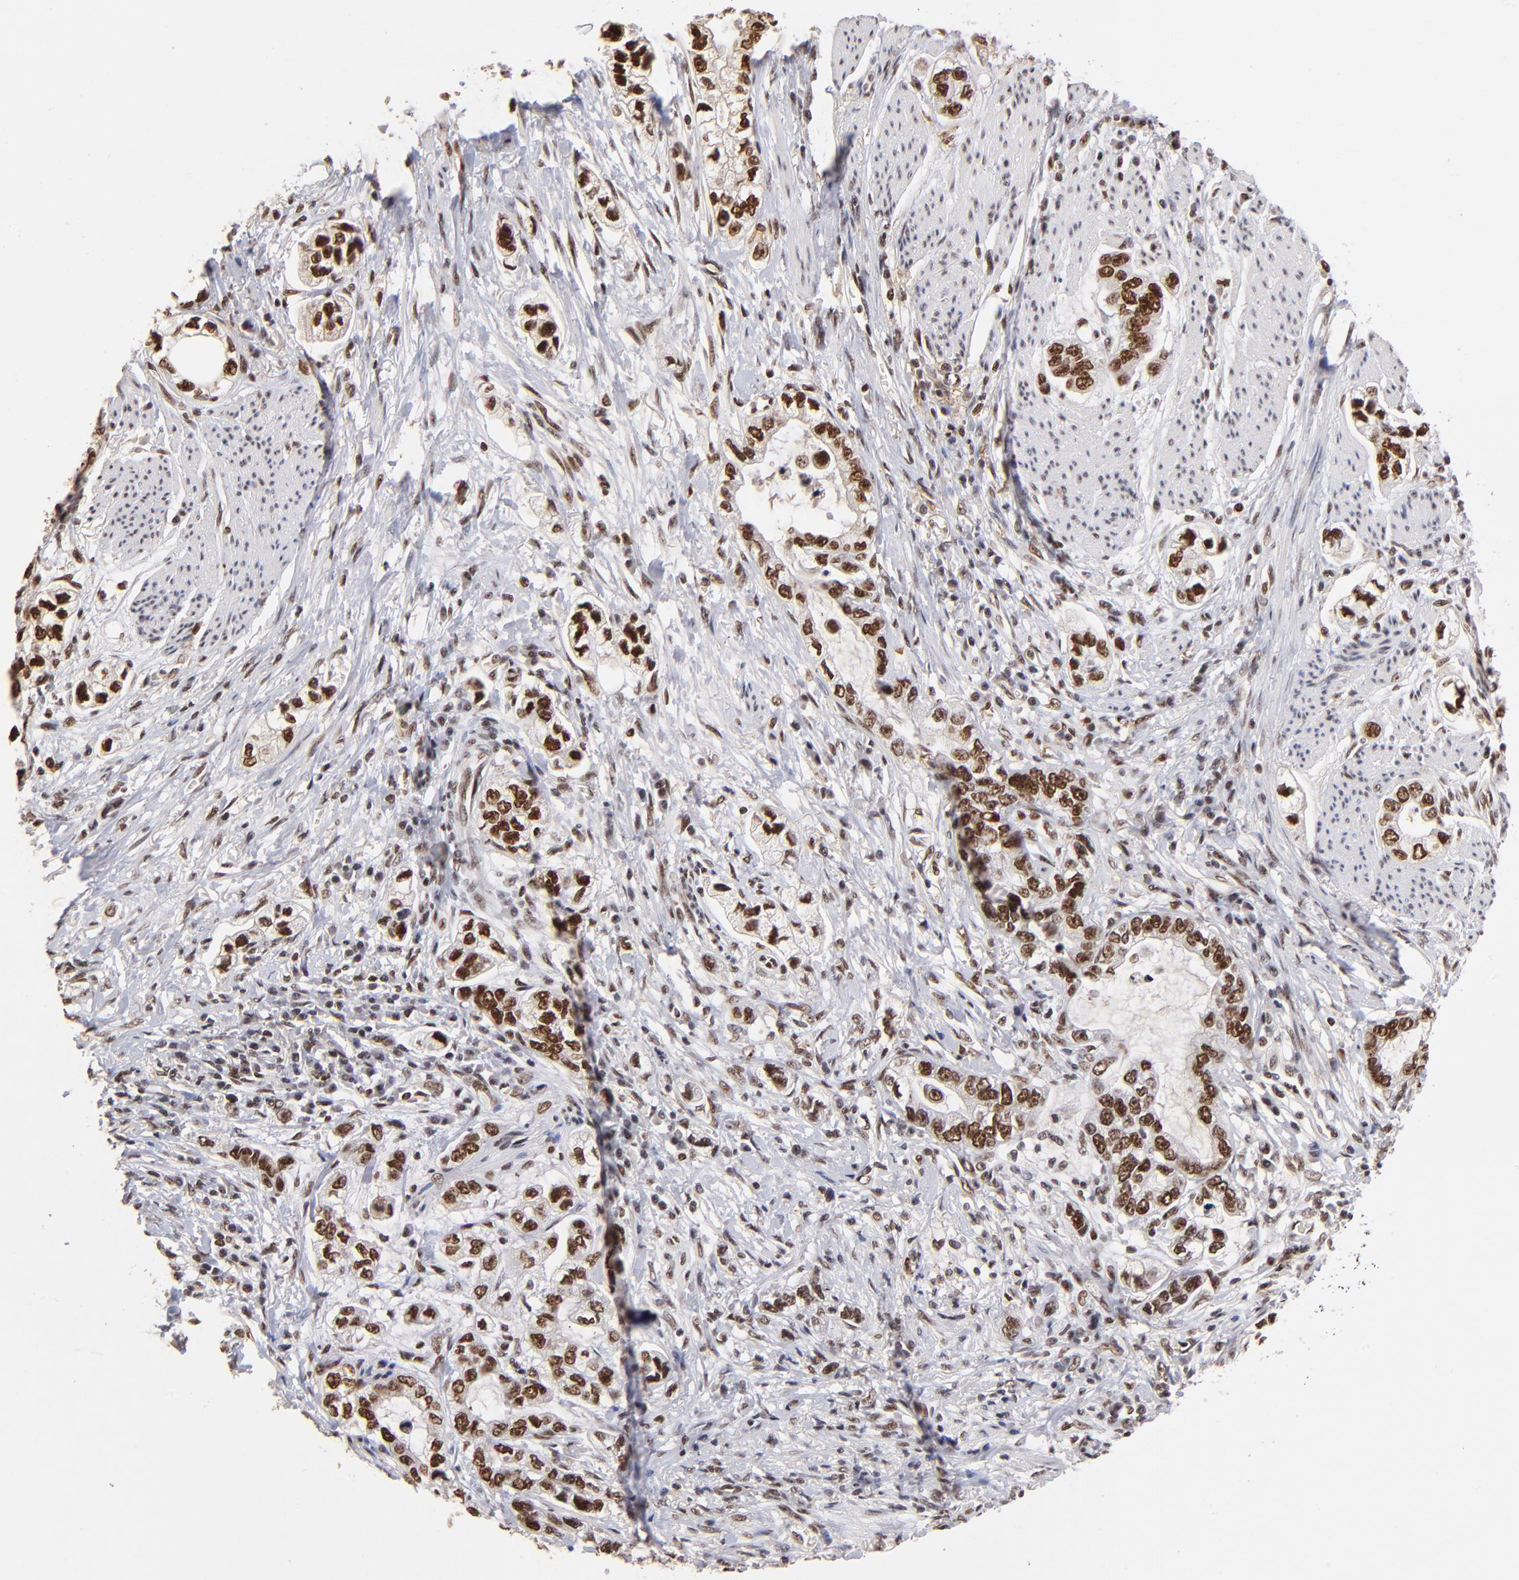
{"staining": {"intensity": "moderate", "quantity": ">75%", "location": "nuclear"}, "tissue": "stomach cancer", "cell_type": "Tumor cells", "image_type": "cancer", "snomed": [{"axis": "morphology", "description": "Adenocarcinoma, NOS"}, {"axis": "topography", "description": "Stomach, lower"}], "caption": "Brown immunohistochemical staining in human adenocarcinoma (stomach) displays moderate nuclear expression in about >75% of tumor cells.", "gene": "ZNF146", "patient": {"sex": "female", "age": 93}}